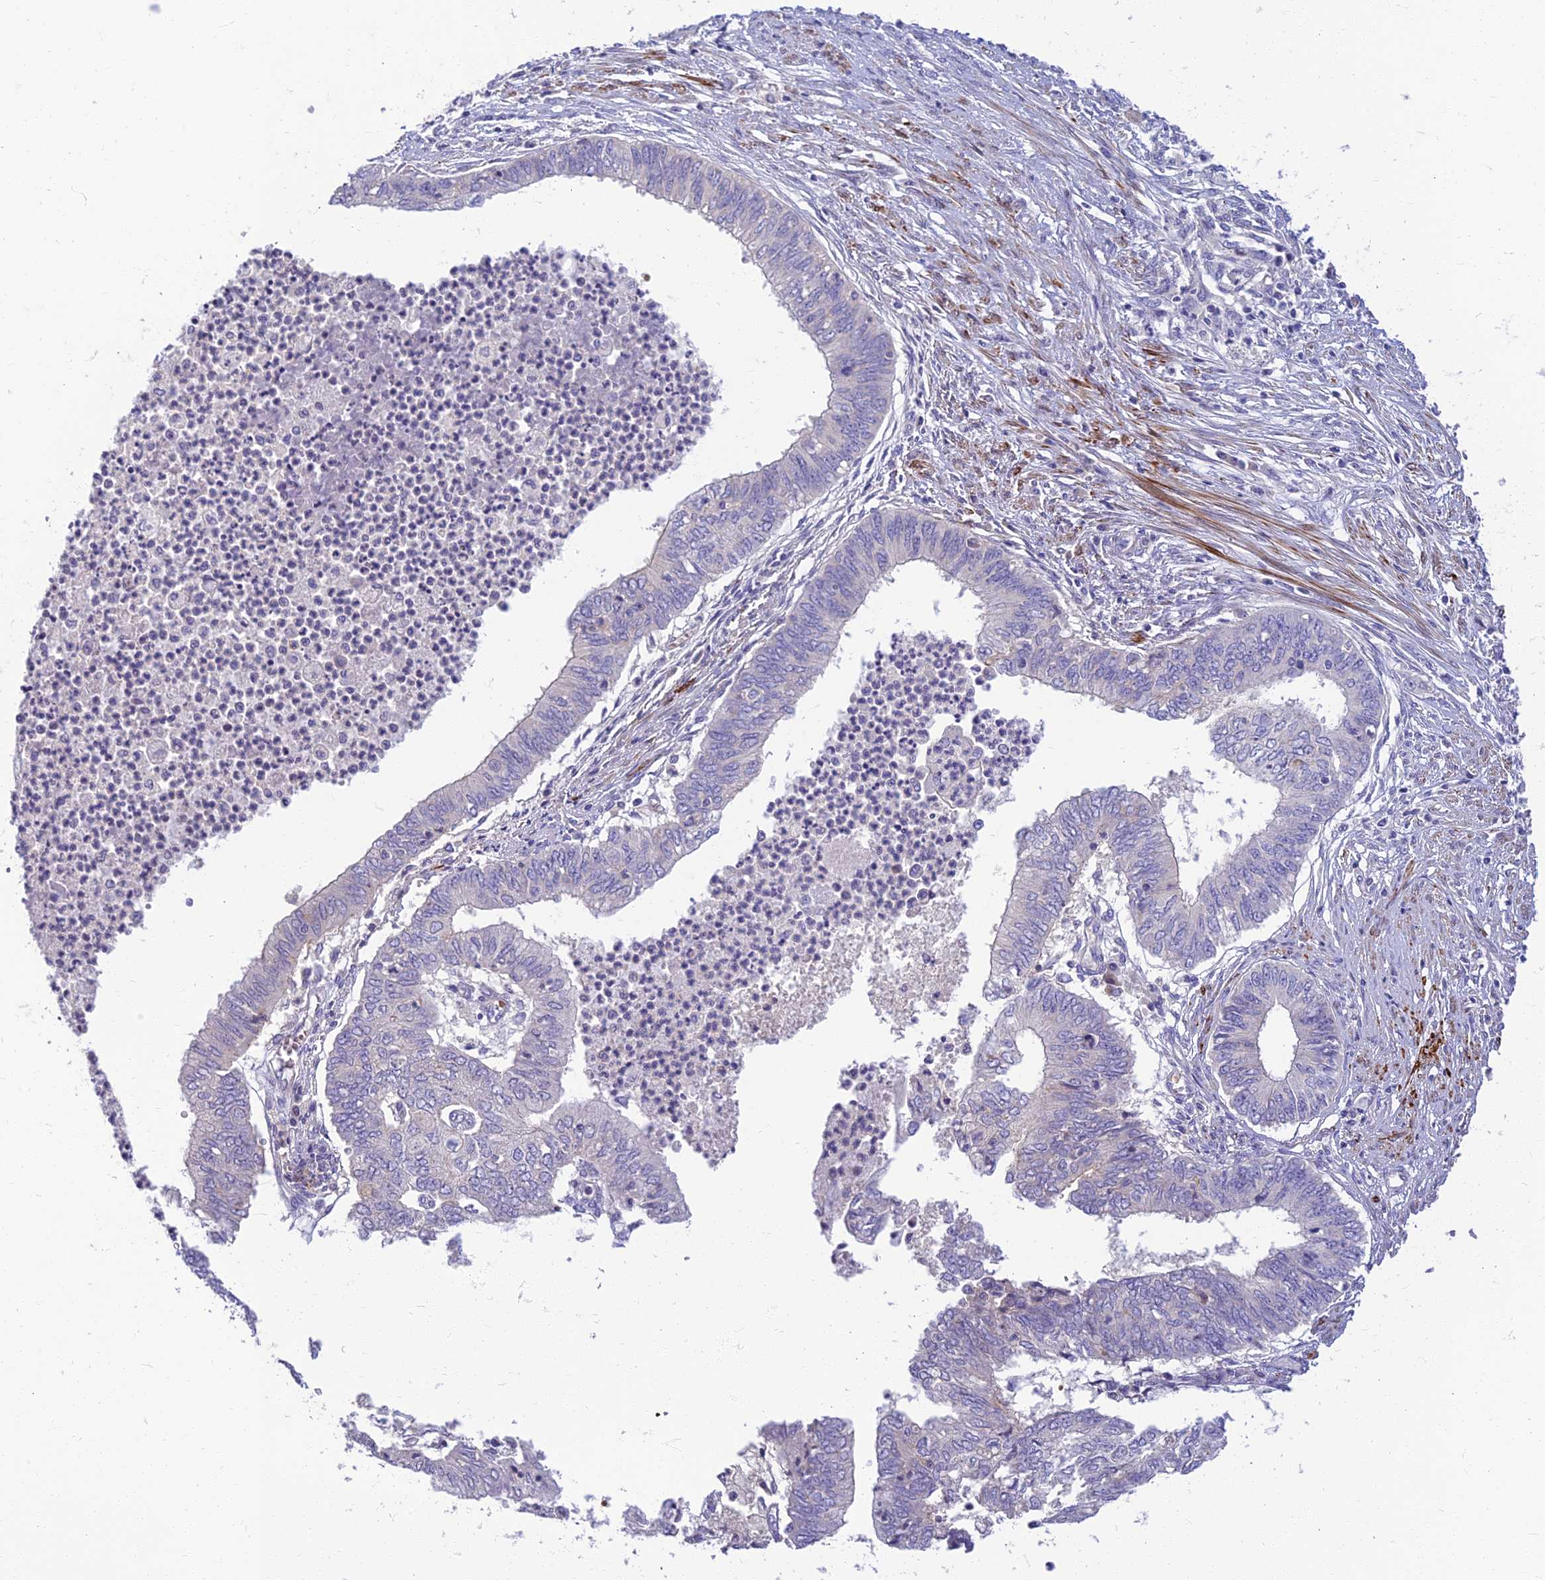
{"staining": {"intensity": "negative", "quantity": "none", "location": "none"}, "tissue": "endometrial cancer", "cell_type": "Tumor cells", "image_type": "cancer", "snomed": [{"axis": "morphology", "description": "Adenocarcinoma, NOS"}, {"axis": "topography", "description": "Endometrium"}], "caption": "This photomicrograph is of endometrial cancer (adenocarcinoma) stained with IHC to label a protein in brown with the nuclei are counter-stained blue. There is no positivity in tumor cells. (DAB (3,3'-diaminobenzidine) immunohistochemistry (IHC) visualized using brightfield microscopy, high magnification).", "gene": "CLIP4", "patient": {"sex": "female", "age": 68}}